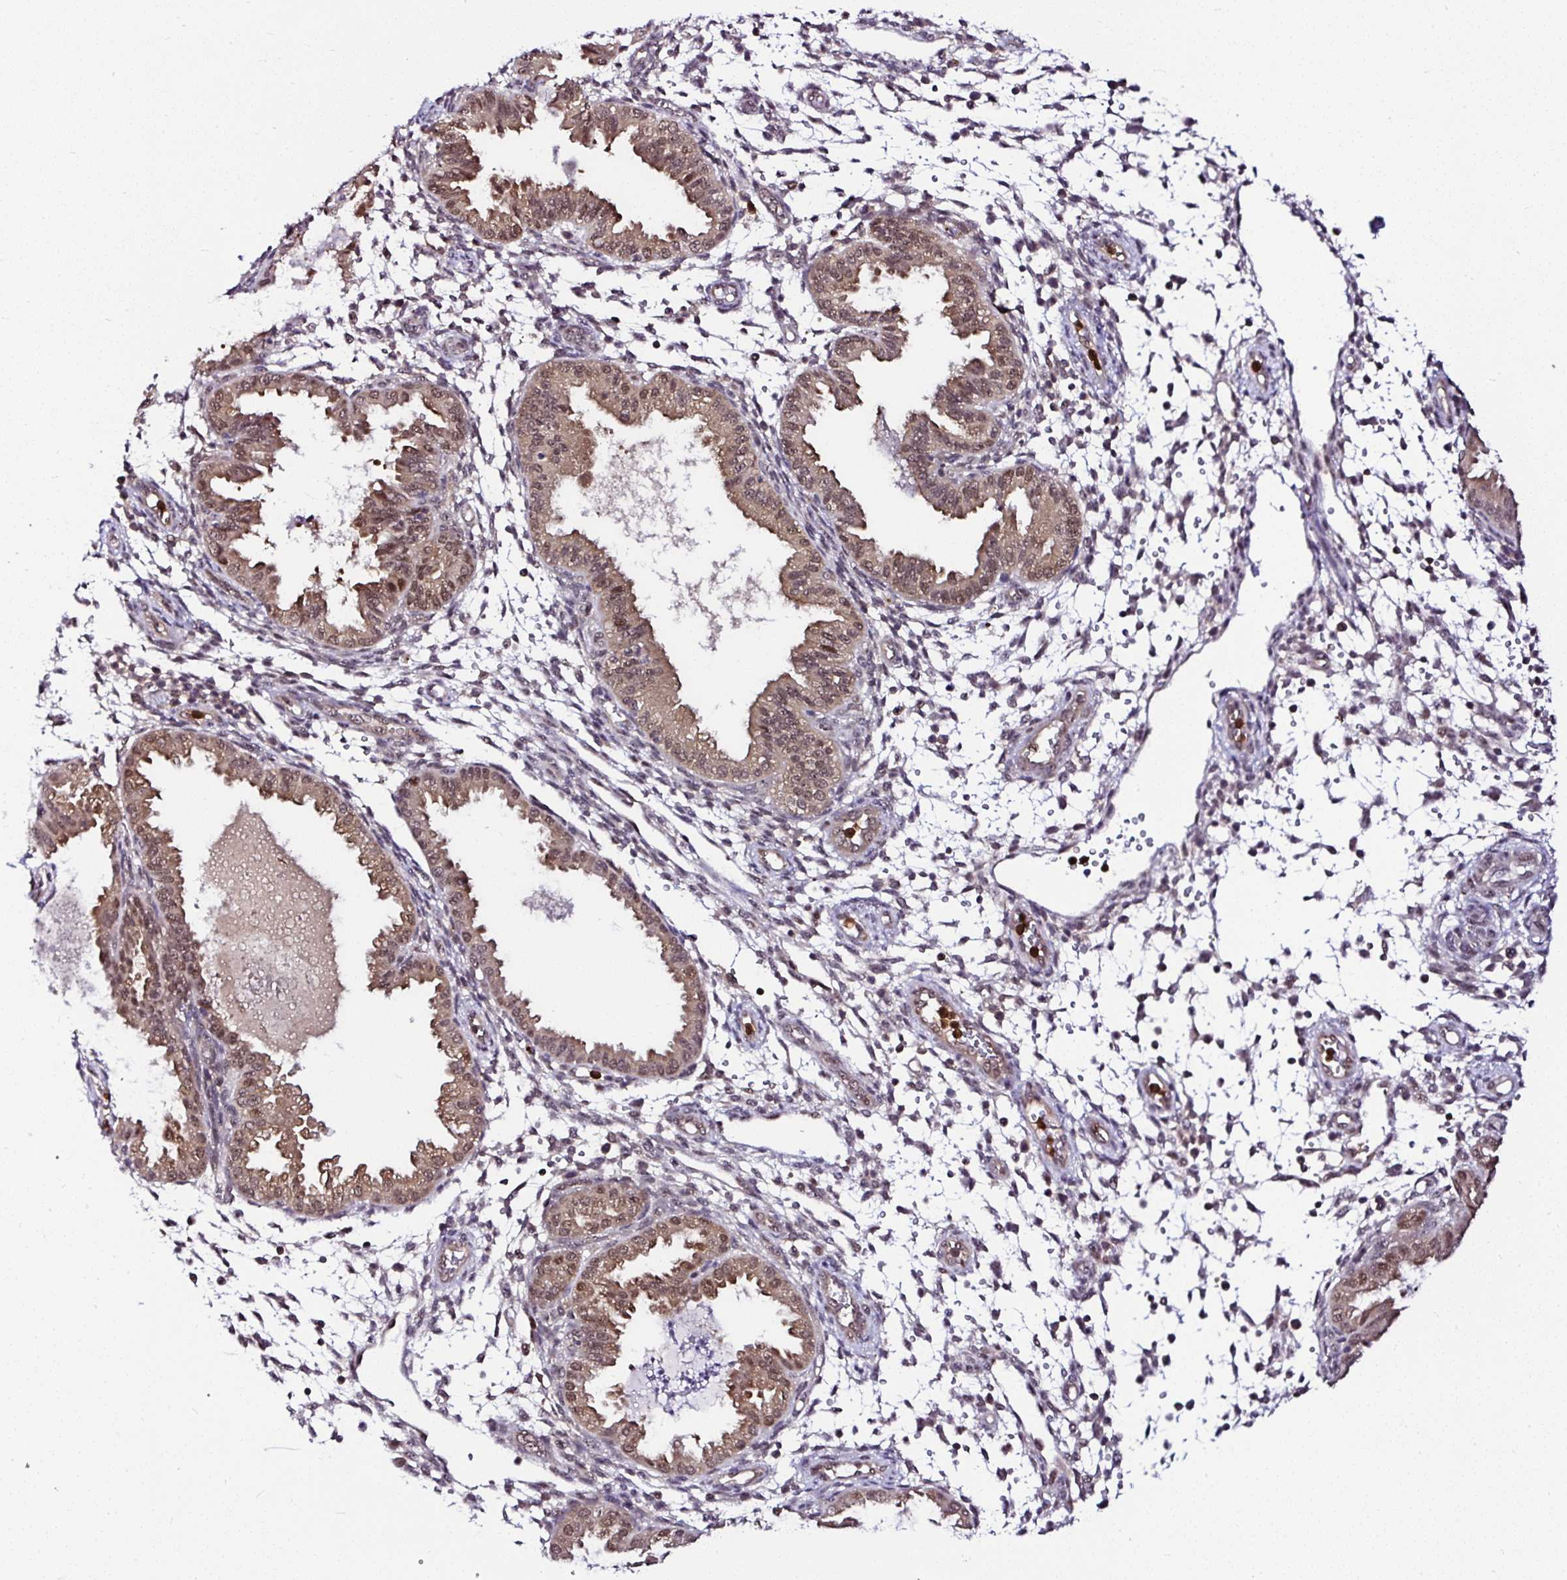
{"staining": {"intensity": "weak", "quantity": "<25%", "location": "nuclear"}, "tissue": "endometrium", "cell_type": "Cells in endometrial stroma", "image_type": "normal", "snomed": [{"axis": "morphology", "description": "Normal tissue, NOS"}, {"axis": "topography", "description": "Endometrium"}], "caption": "The histopathology image reveals no staining of cells in endometrial stroma in normal endometrium.", "gene": "PIN4", "patient": {"sex": "female", "age": 33}}